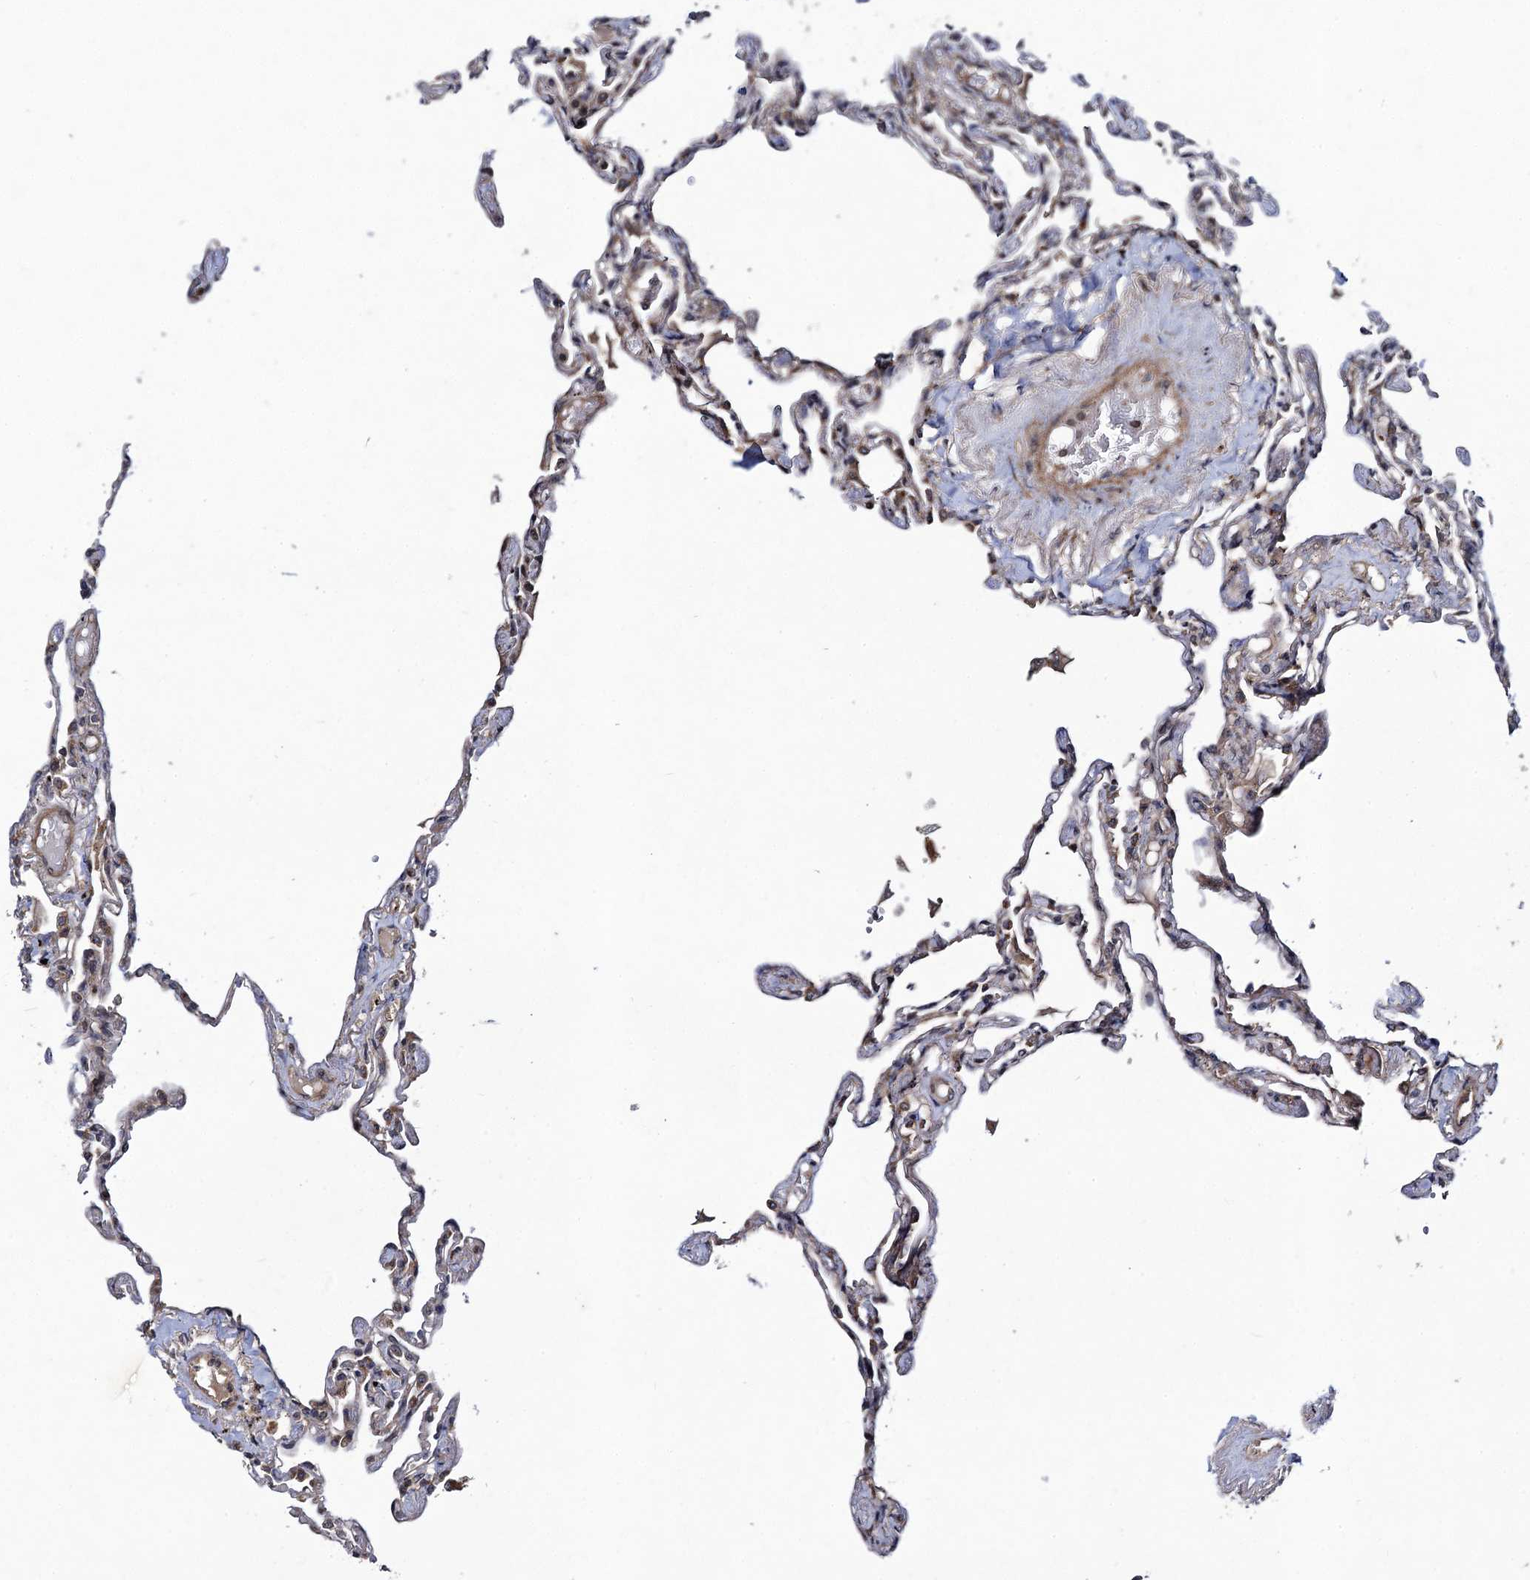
{"staining": {"intensity": "moderate", "quantity": "25%-75%", "location": "cytoplasmic/membranous"}, "tissue": "lung", "cell_type": "Alveolar cells", "image_type": "normal", "snomed": [{"axis": "morphology", "description": "Normal tissue, NOS"}, {"axis": "topography", "description": "Lung"}], "caption": "The immunohistochemical stain highlights moderate cytoplasmic/membranous staining in alveolar cells of normal lung.", "gene": "KXD1", "patient": {"sex": "female", "age": 67}}